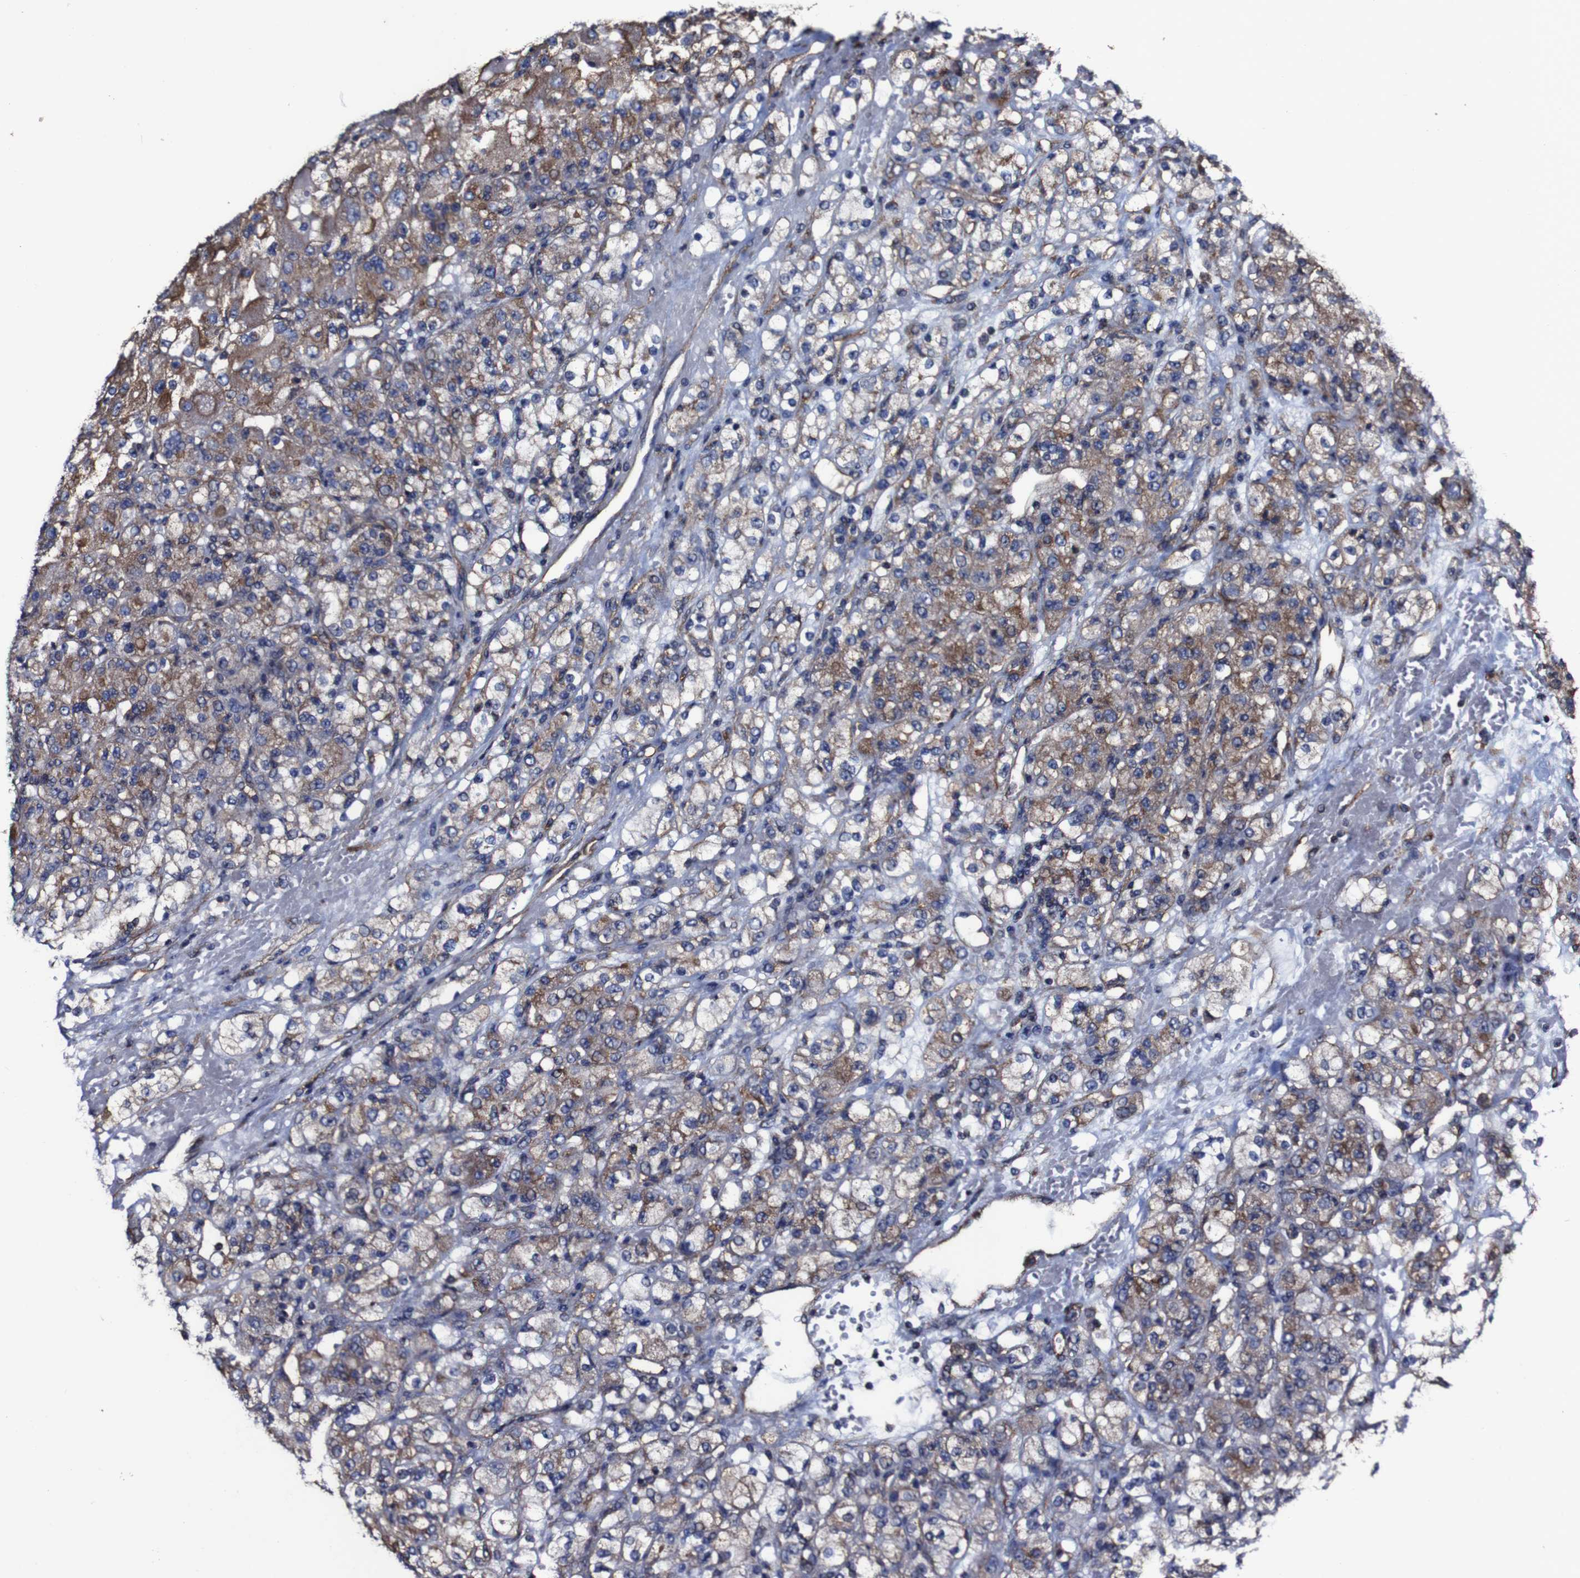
{"staining": {"intensity": "moderate", "quantity": ">75%", "location": "cytoplasmic/membranous"}, "tissue": "renal cancer", "cell_type": "Tumor cells", "image_type": "cancer", "snomed": [{"axis": "morphology", "description": "Normal tissue, NOS"}, {"axis": "morphology", "description": "Adenocarcinoma, NOS"}, {"axis": "topography", "description": "Kidney"}], "caption": "Human adenocarcinoma (renal) stained with a brown dye shows moderate cytoplasmic/membranous positive positivity in approximately >75% of tumor cells.", "gene": "CSF1R", "patient": {"sex": "male", "age": 61}}